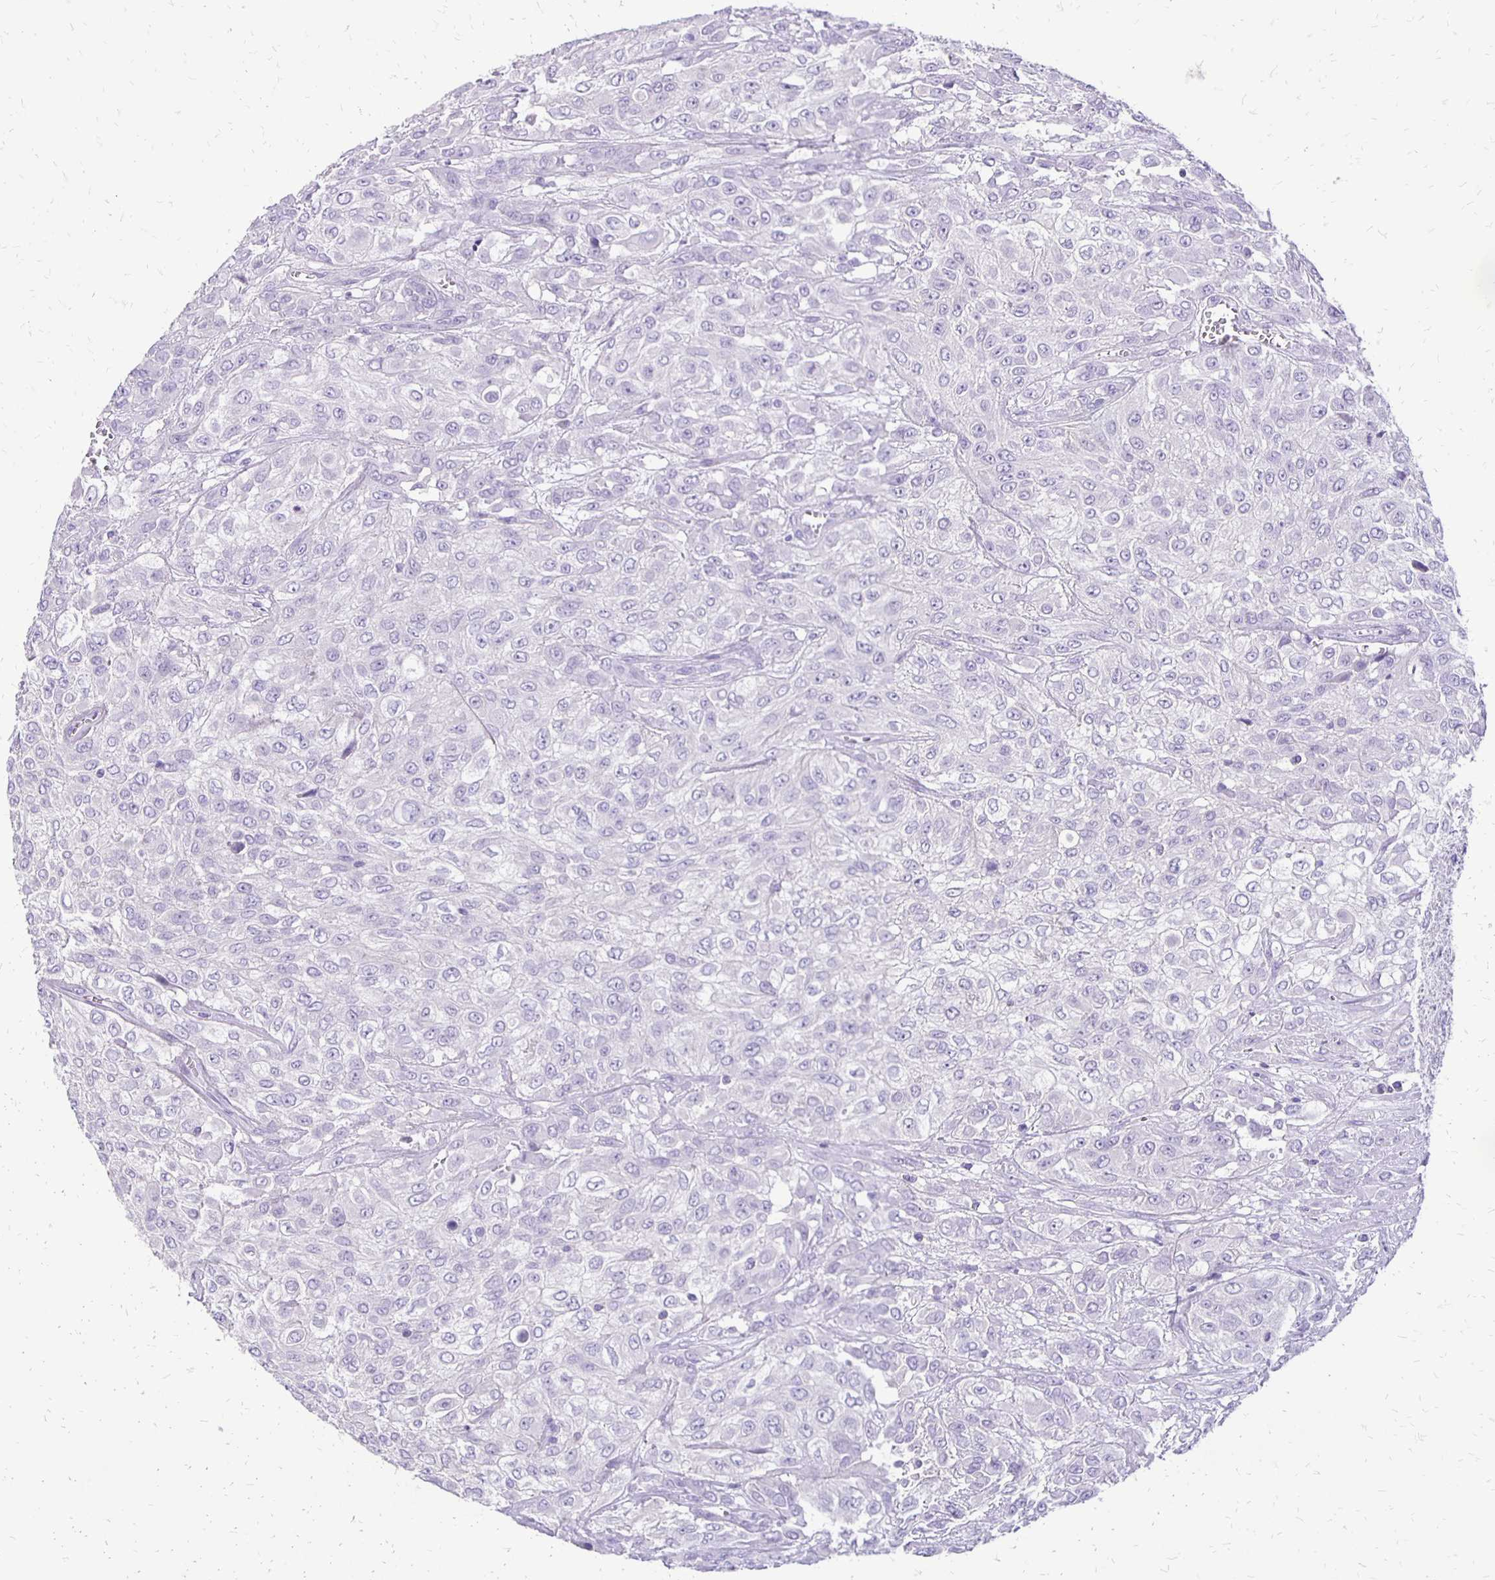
{"staining": {"intensity": "negative", "quantity": "none", "location": "none"}, "tissue": "urothelial cancer", "cell_type": "Tumor cells", "image_type": "cancer", "snomed": [{"axis": "morphology", "description": "Urothelial carcinoma, High grade"}, {"axis": "topography", "description": "Urinary bladder"}], "caption": "Tumor cells show no significant expression in high-grade urothelial carcinoma. (DAB (3,3'-diaminobenzidine) immunohistochemistry (IHC) visualized using brightfield microscopy, high magnification).", "gene": "ANKRD45", "patient": {"sex": "male", "age": 57}}